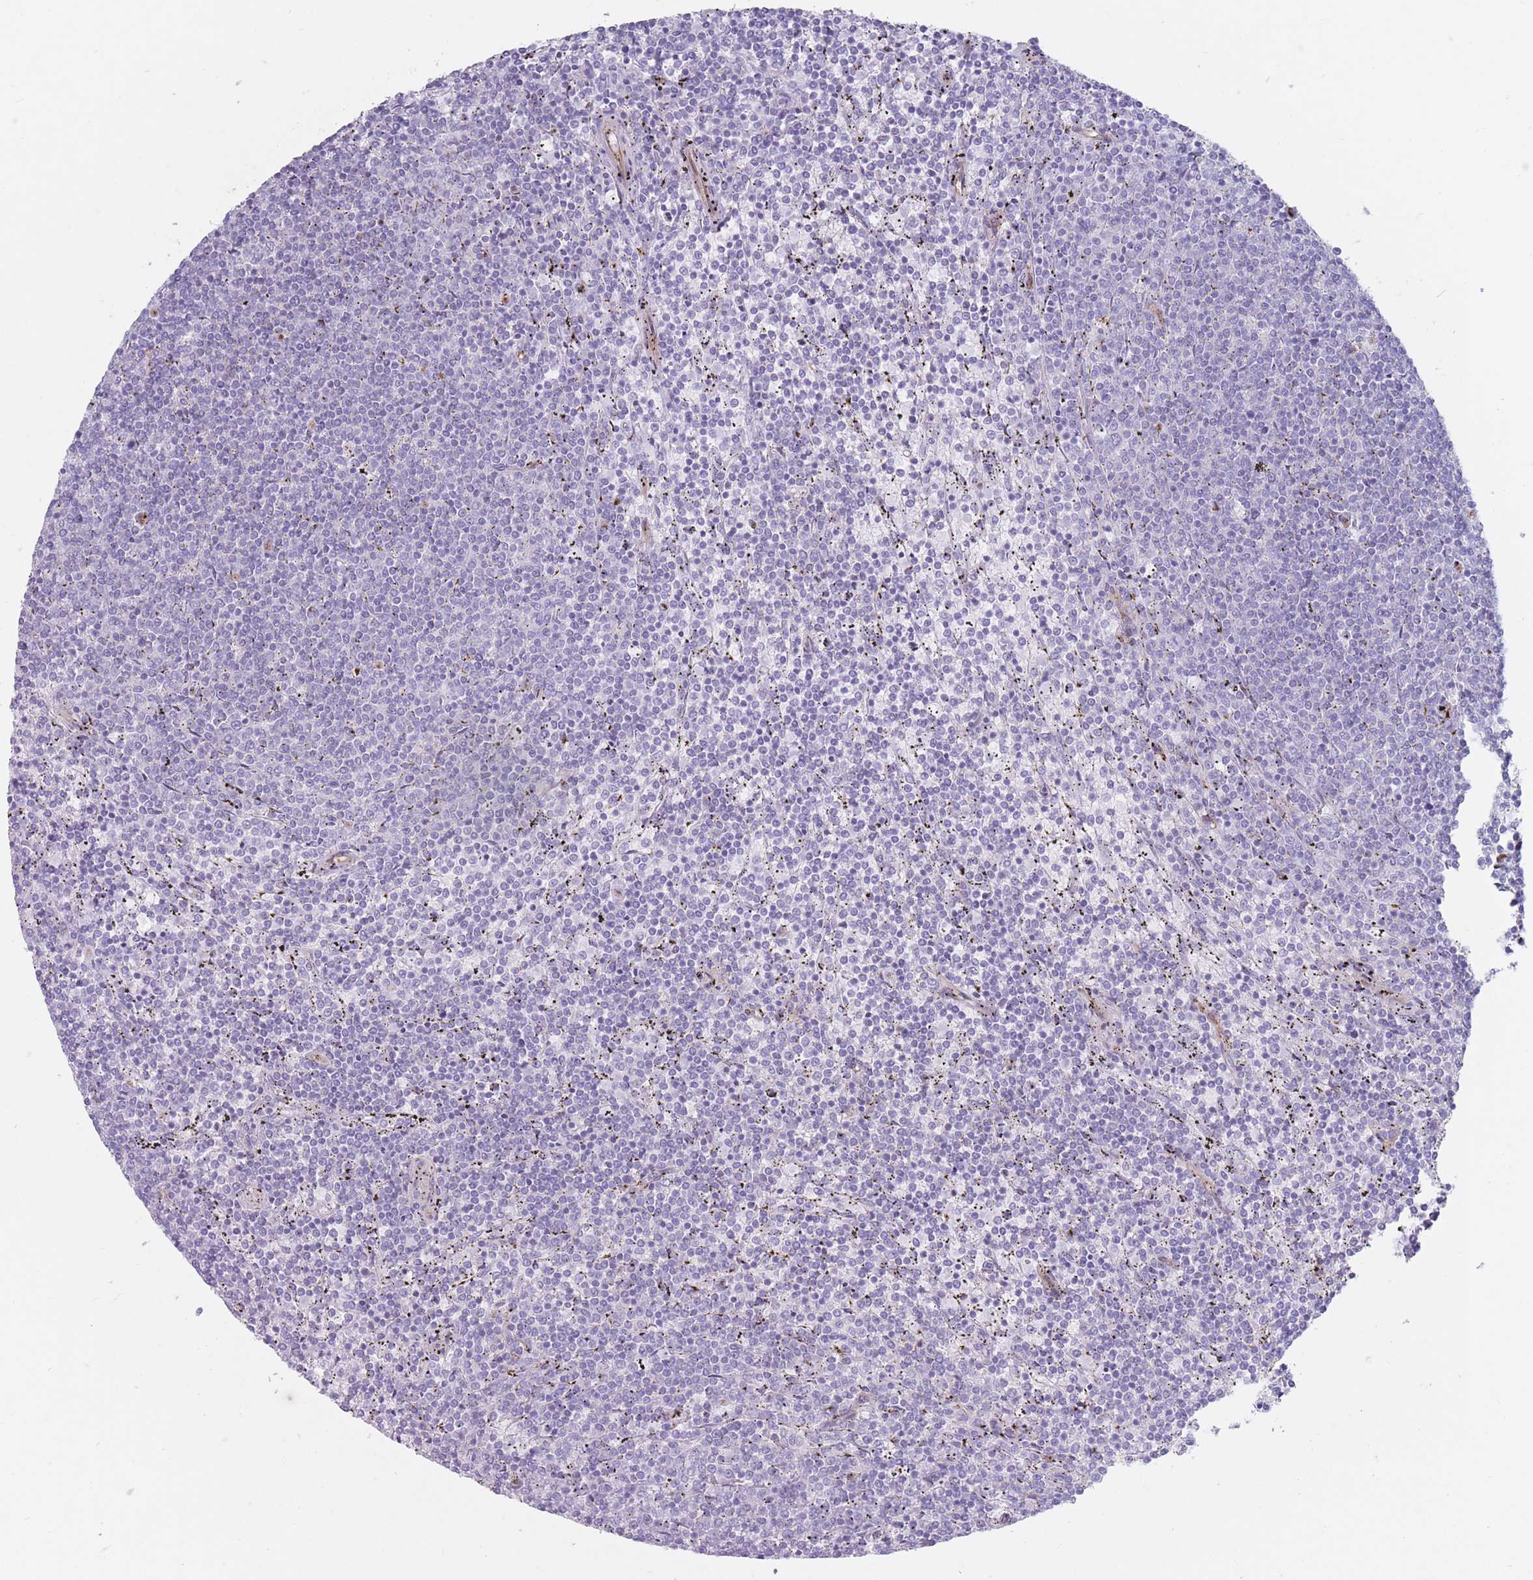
{"staining": {"intensity": "negative", "quantity": "none", "location": "none"}, "tissue": "lymphoma", "cell_type": "Tumor cells", "image_type": "cancer", "snomed": [{"axis": "morphology", "description": "Malignant lymphoma, non-Hodgkin's type, Low grade"}, {"axis": "topography", "description": "Spleen"}], "caption": "This is an immunohistochemistry histopathology image of human lymphoma. There is no expression in tumor cells.", "gene": "PLPP1", "patient": {"sex": "female", "age": 50}}